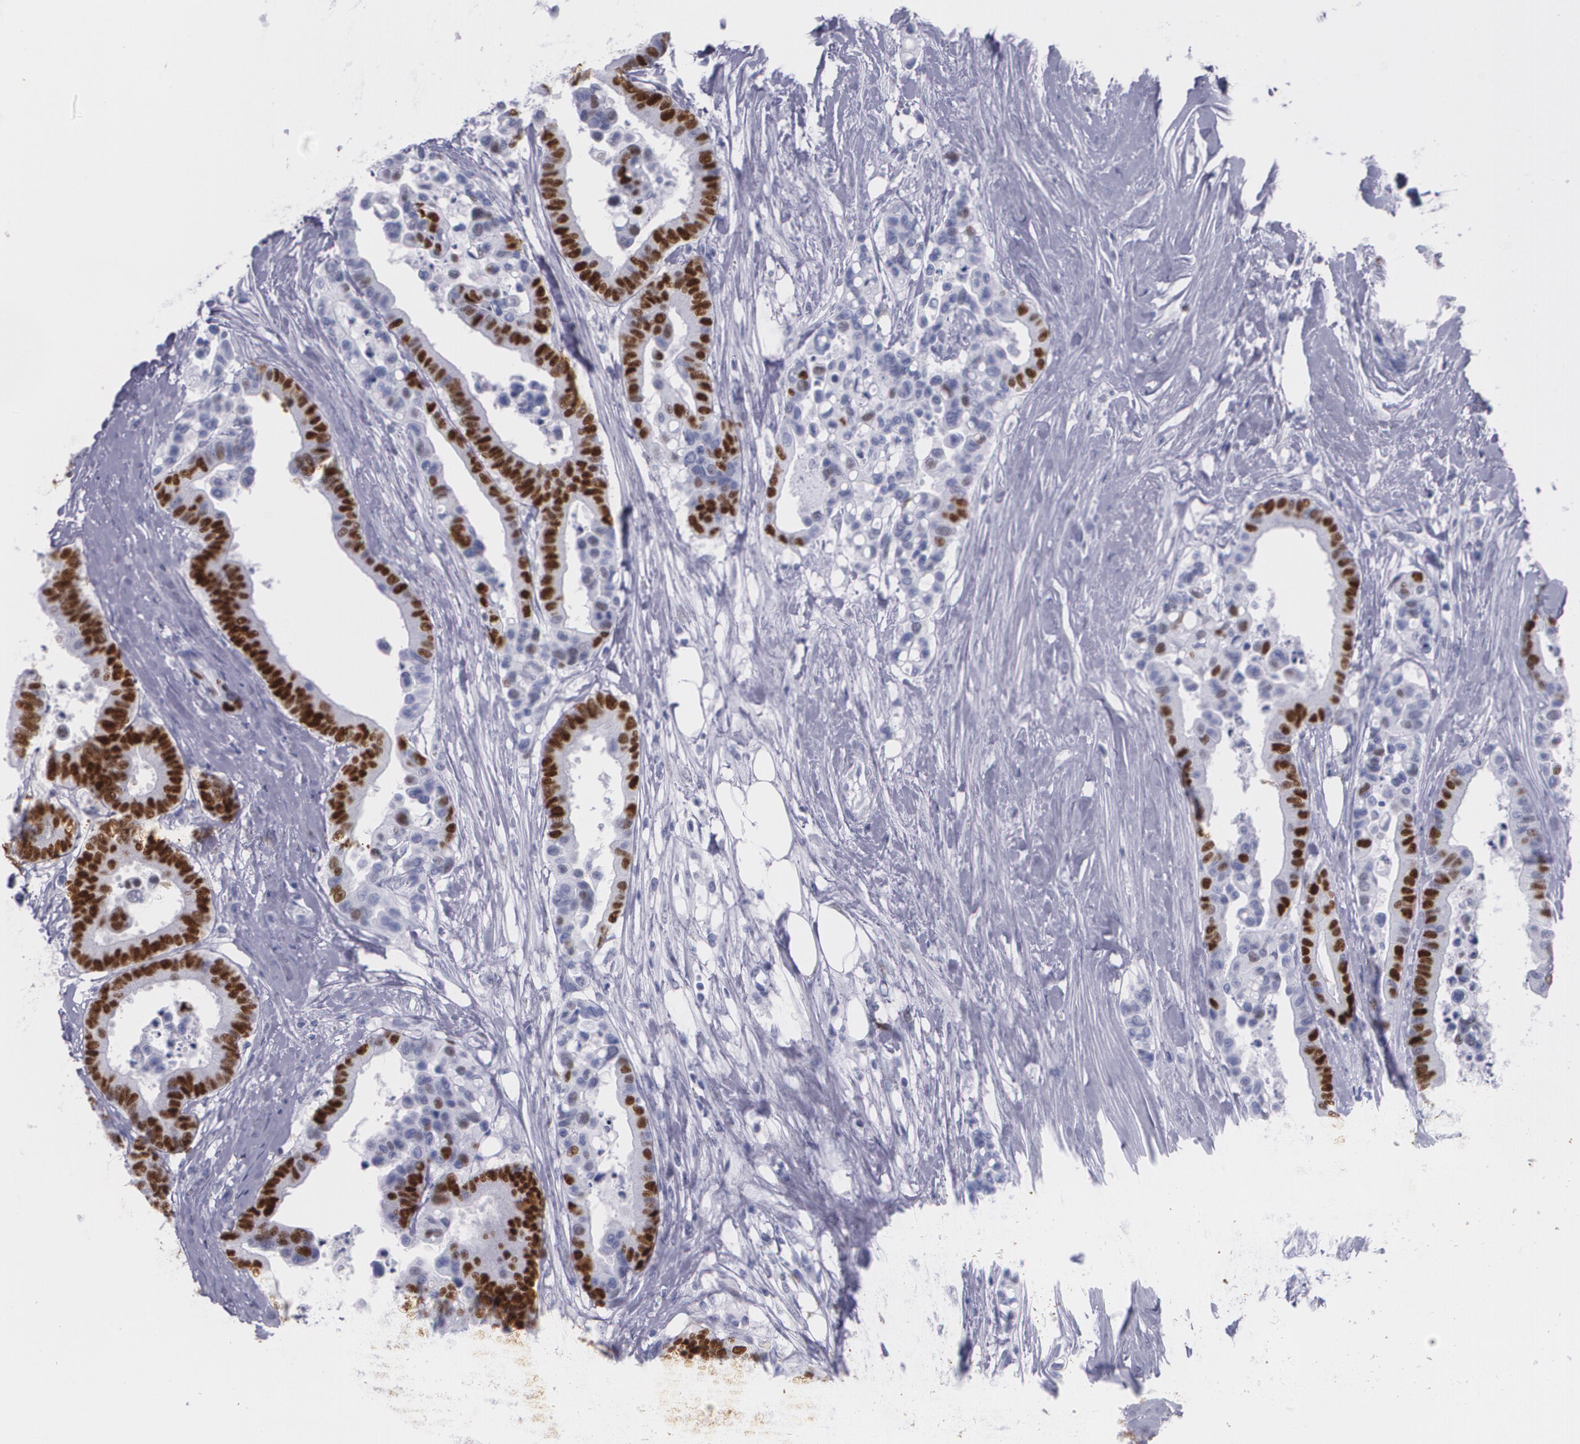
{"staining": {"intensity": "strong", "quantity": ">75%", "location": "nuclear"}, "tissue": "colorectal cancer", "cell_type": "Tumor cells", "image_type": "cancer", "snomed": [{"axis": "morphology", "description": "Adenocarcinoma, NOS"}, {"axis": "topography", "description": "Colon"}], "caption": "Human adenocarcinoma (colorectal) stained for a protein (brown) demonstrates strong nuclear positive expression in approximately >75% of tumor cells.", "gene": "TP53", "patient": {"sex": "male", "age": 82}}